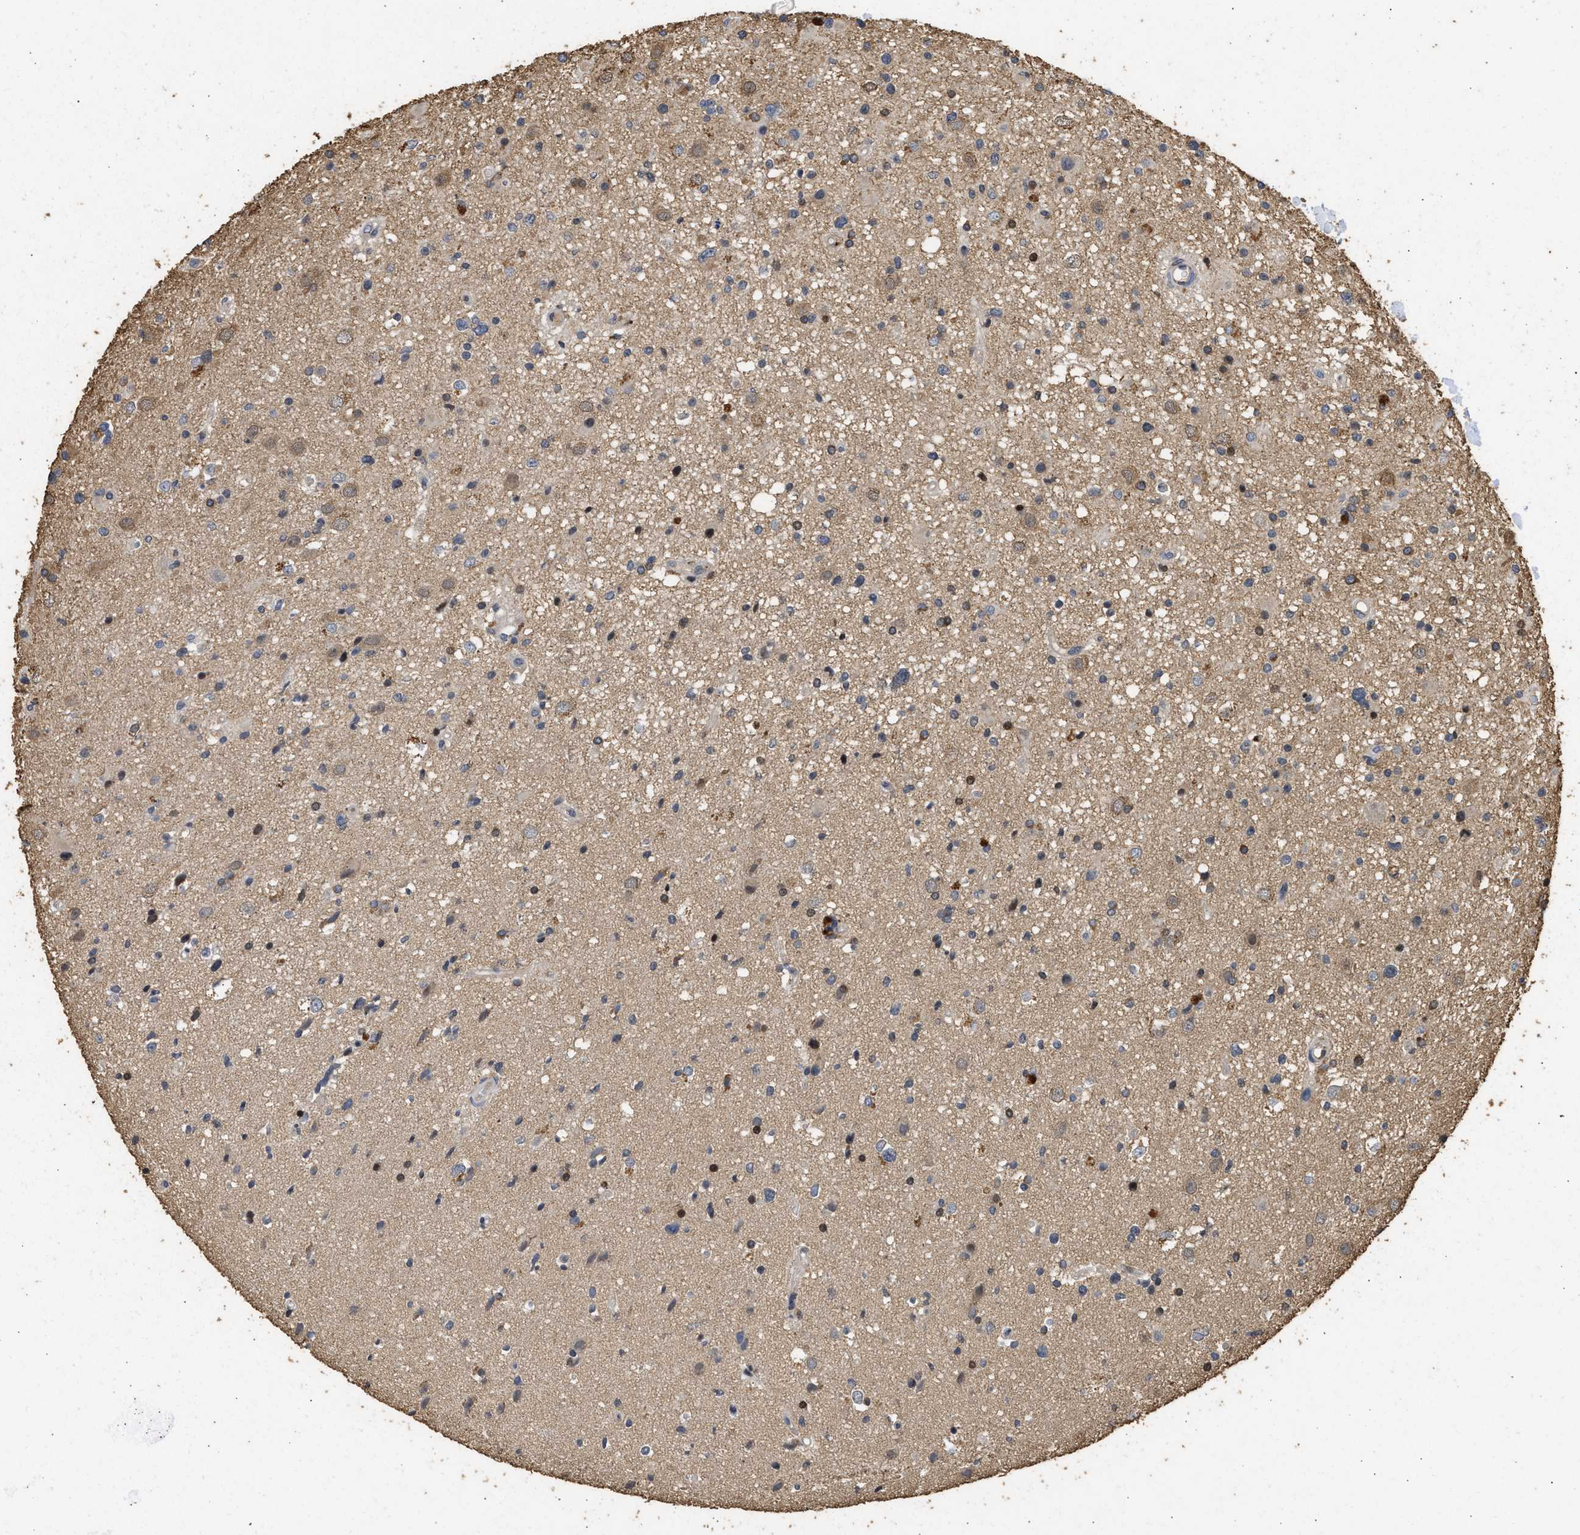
{"staining": {"intensity": "moderate", "quantity": "<25%", "location": "cytoplasmic/membranous"}, "tissue": "glioma", "cell_type": "Tumor cells", "image_type": "cancer", "snomed": [{"axis": "morphology", "description": "Glioma, malignant, High grade"}, {"axis": "topography", "description": "Brain"}], "caption": "A brown stain shows moderate cytoplasmic/membranous positivity of a protein in human glioma tumor cells.", "gene": "ENSG00000142539", "patient": {"sex": "male", "age": 33}}